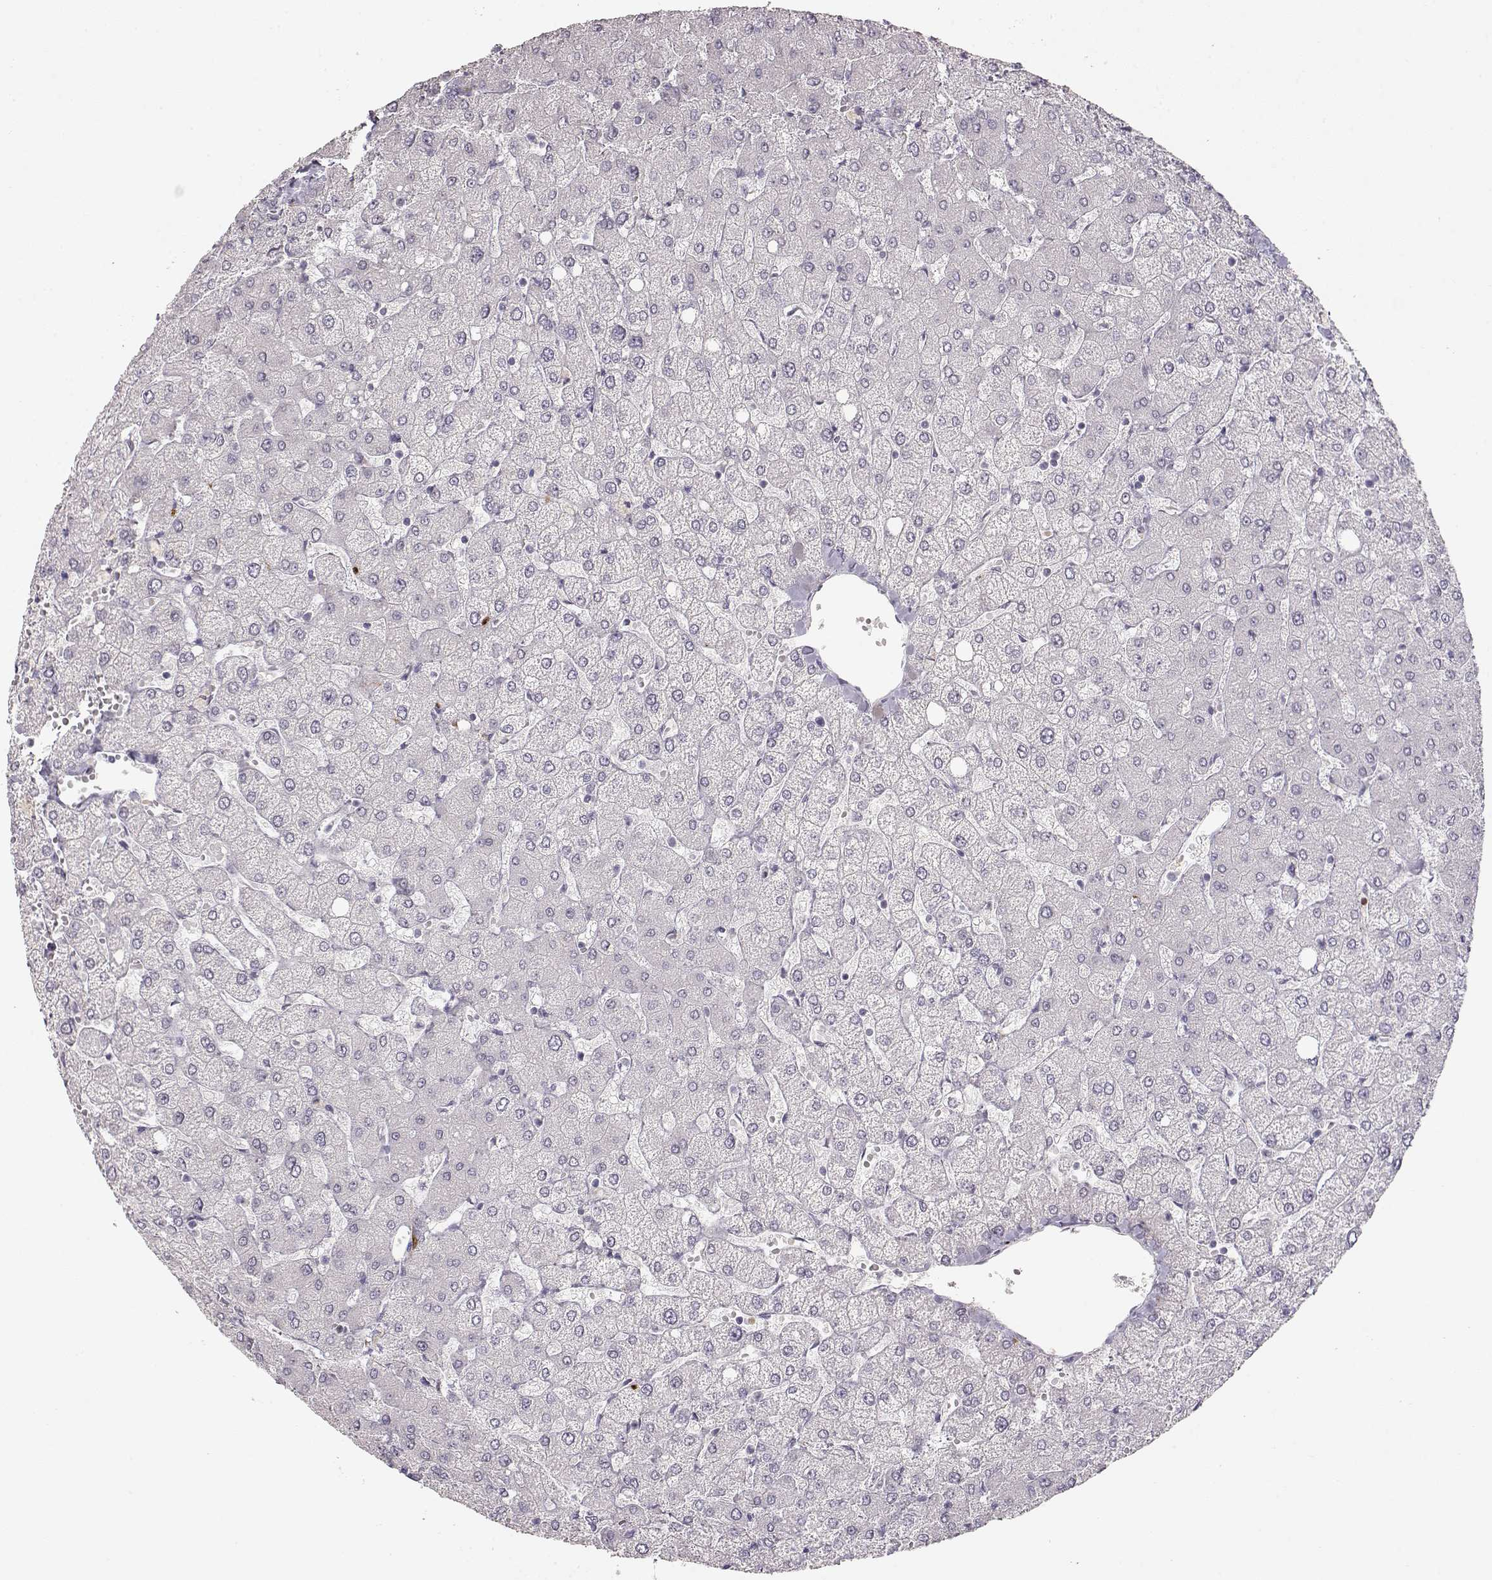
{"staining": {"intensity": "negative", "quantity": "none", "location": "none"}, "tissue": "liver", "cell_type": "Cholangiocytes", "image_type": "normal", "snomed": [{"axis": "morphology", "description": "Normal tissue, NOS"}, {"axis": "topography", "description": "Liver"}], "caption": "This is an immunohistochemistry (IHC) micrograph of benign liver. There is no staining in cholangiocytes.", "gene": "S100B", "patient": {"sex": "female", "age": 54}}